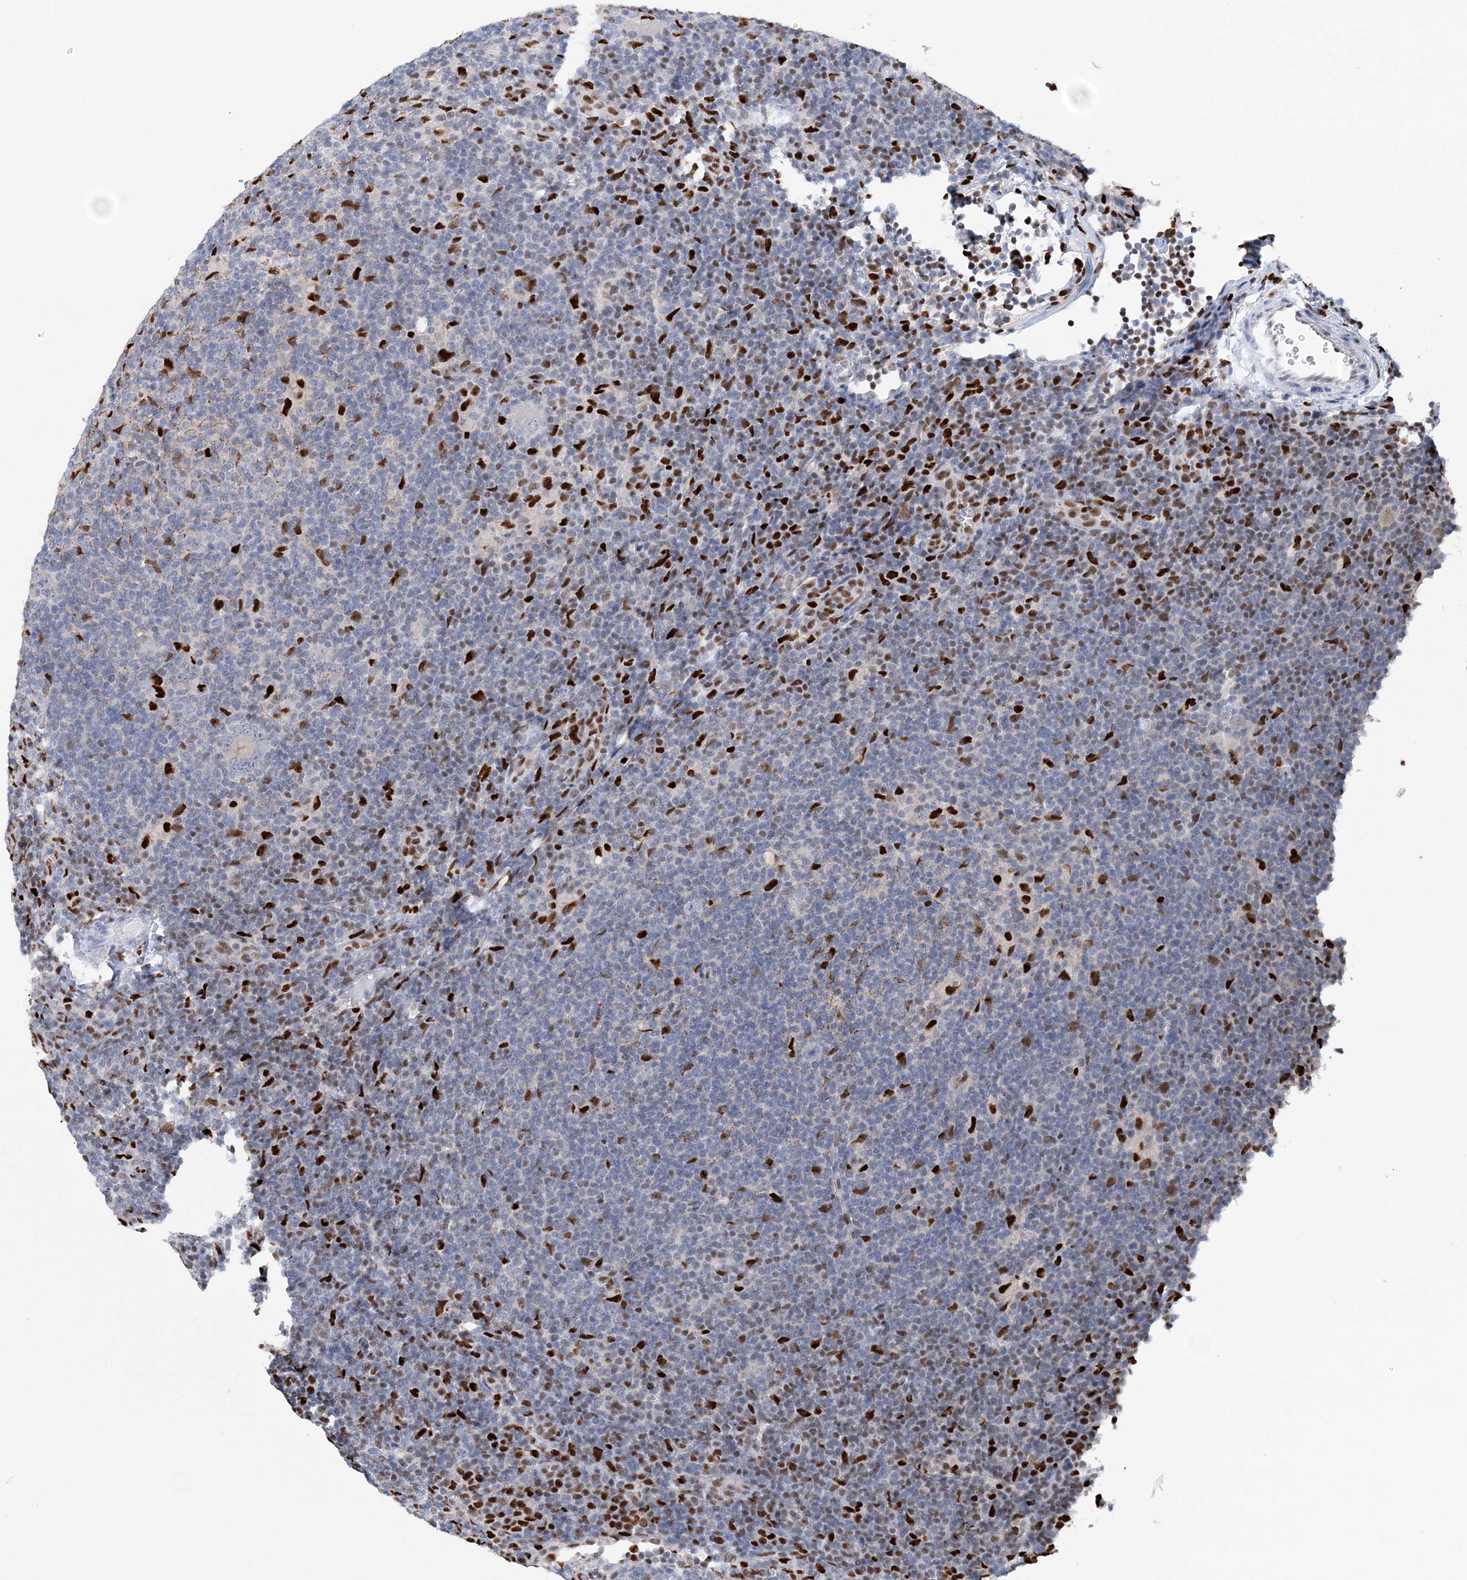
{"staining": {"intensity": "negative", "quantity": "none", "location": "none"}, "tissue": "lymphoma", "cell_type": "Tumor cells", "image_type": "cancer", "snomed": [{"axis": "morphology", "description": "Hodgkin's disease, NOS"}, {"axis": "topography", "description": "Lymph node"}], "caption": "DAB (3,3'-diaminobenzidine) immunohistochemical staining of lymphoma displays no significant expression in tumor cells. The staining is performed using DAB brown chromogen with nuclei counter-stained in using hematoxylin.", "gene": "NIT2", "patient": {"sex": "female", "age": 57}}